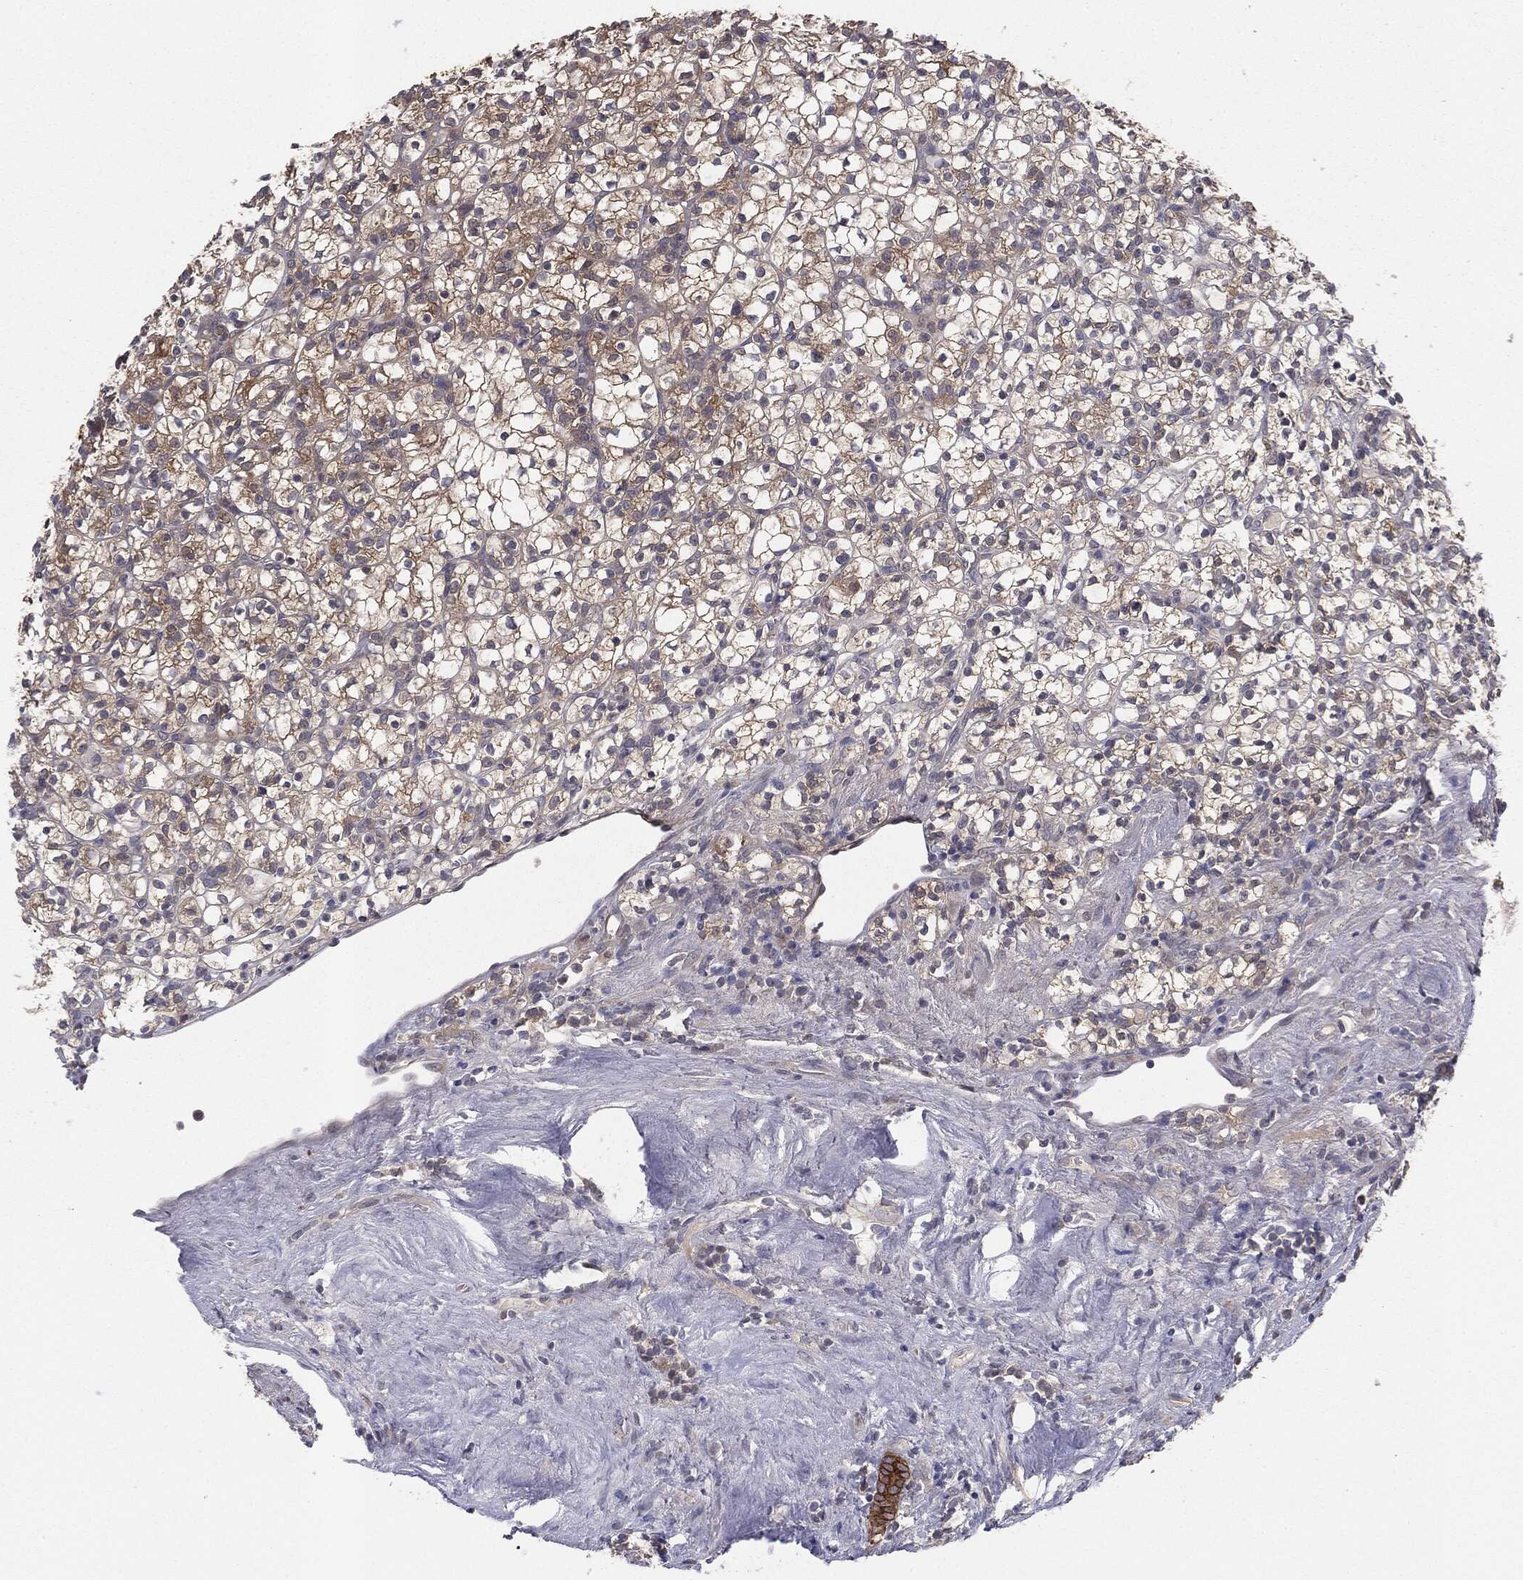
{"staining": {"intensity": "negative", "quantity": "none", "location": "none"}, "tissue": "renal cancer", "cell_type": "Tumor cells", "image_type": "cancer", "snomed": [{"axis": "morphology", "description": "Adenocarcinoma, NOS"}, {"axis": "topography", "description": "Kidney"}], "caption": "Immunohistochemistry (IHC) photomicrograph of renal cancer stained for a protein (brown), which displays no positivity in tumor cells. The staining was performed using DAB (3,3'-diaminobenzidine) to visualize the protein expression in brown, while the nuclei were stained in blue with hematoxylin (Magnification: 20x).", "gene": "KRT7", "patient": {"sex": "female", "age": 89}}